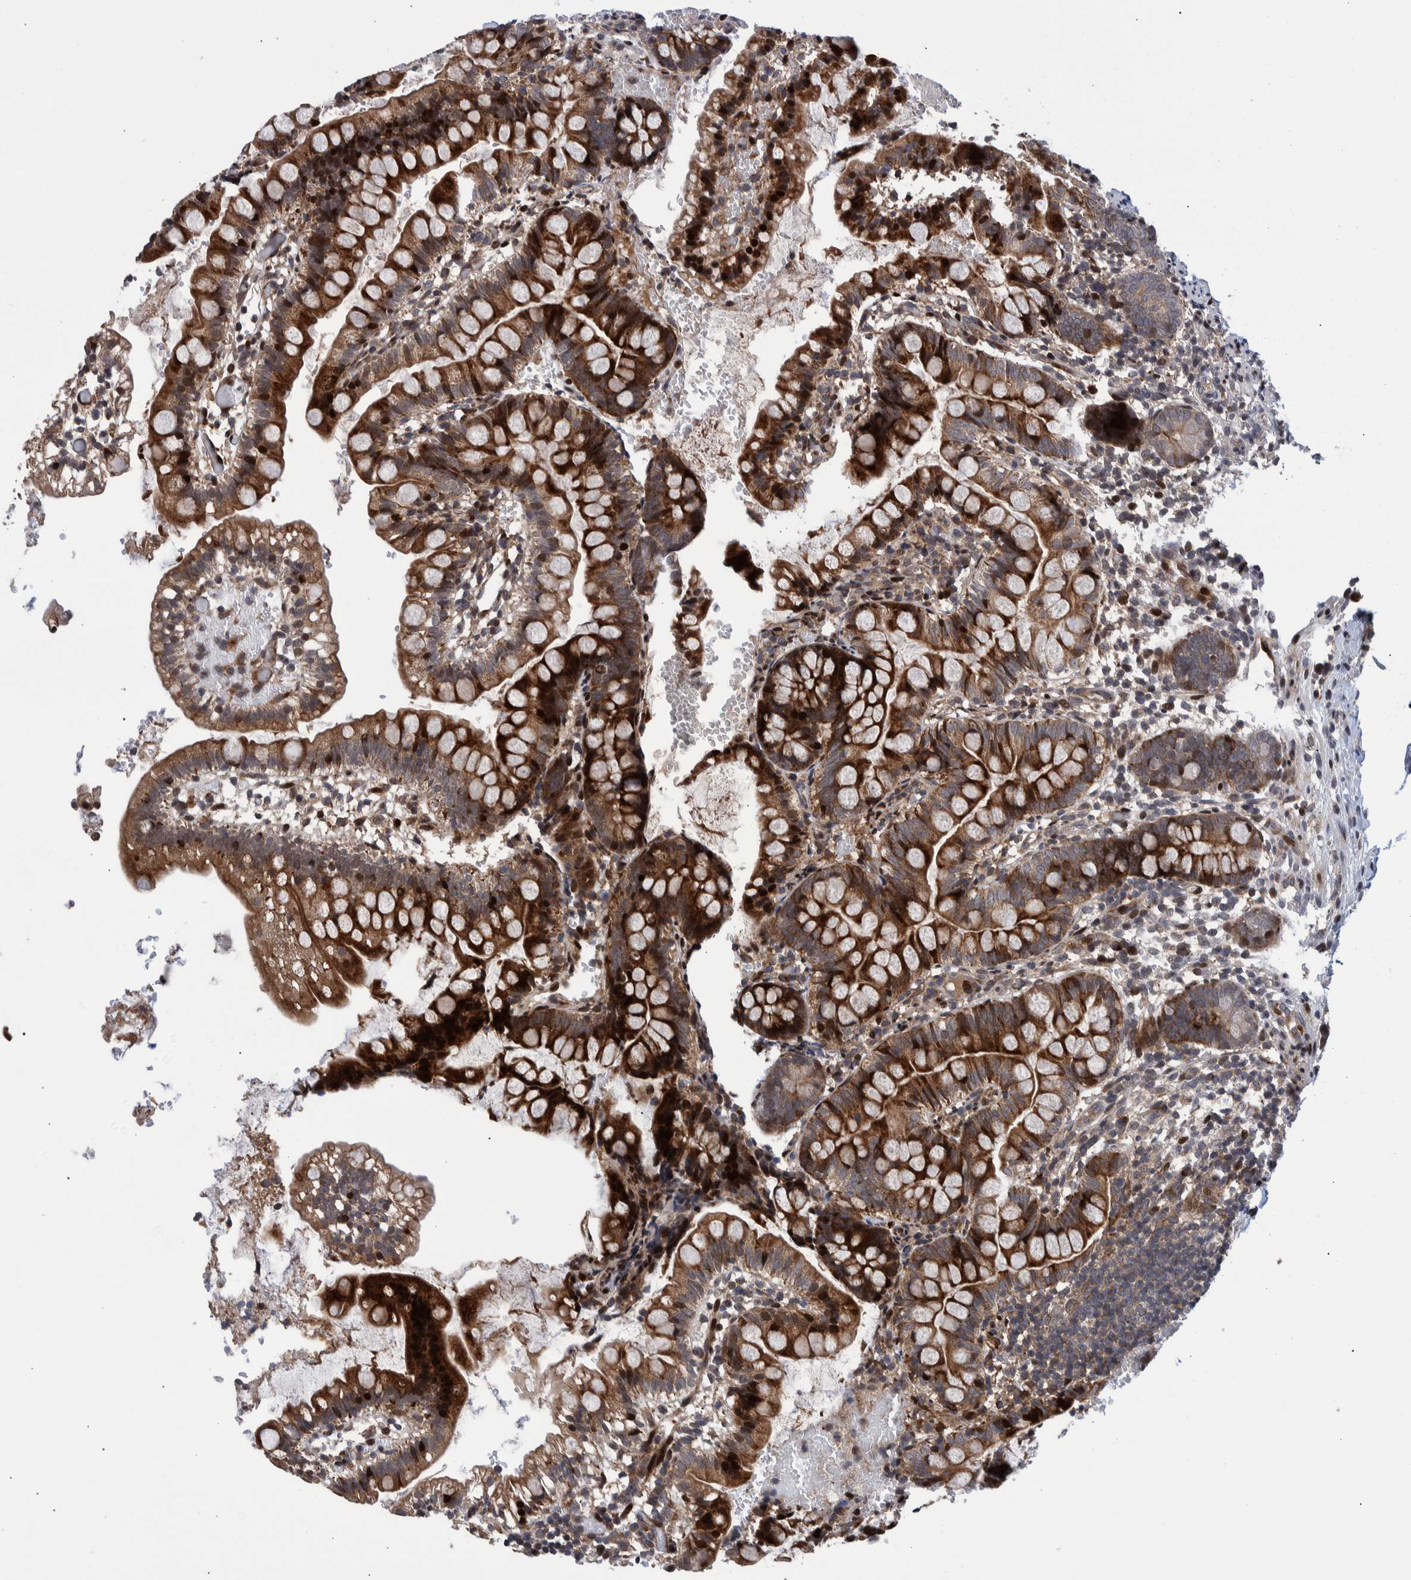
{"staining": {"intensity": "strong", "quantity": ">75%", "location": "cytoplasmic/membranous,nuclear"}, "tissue": "small intestine", "cell_type": "Glandular cells", "image_type": "normal", "snomed": [{"axis": "morphology", "description": "Normal tissue, NOS"}, {"axis": "morphology", "description": "Developmental malformation"}, {"axis": "topography", "description": "Small intestine"}], "caption": "Protein analysis of benign small intestine shows strong cytoplasmic/membranous,nuclear positivity in approximately >75% of glandular cells. Immunohistochemistry stains the protein in brown and the nuclei are stained blue.", "gene": "SHISA6", "patient": {"sex": "male"}}